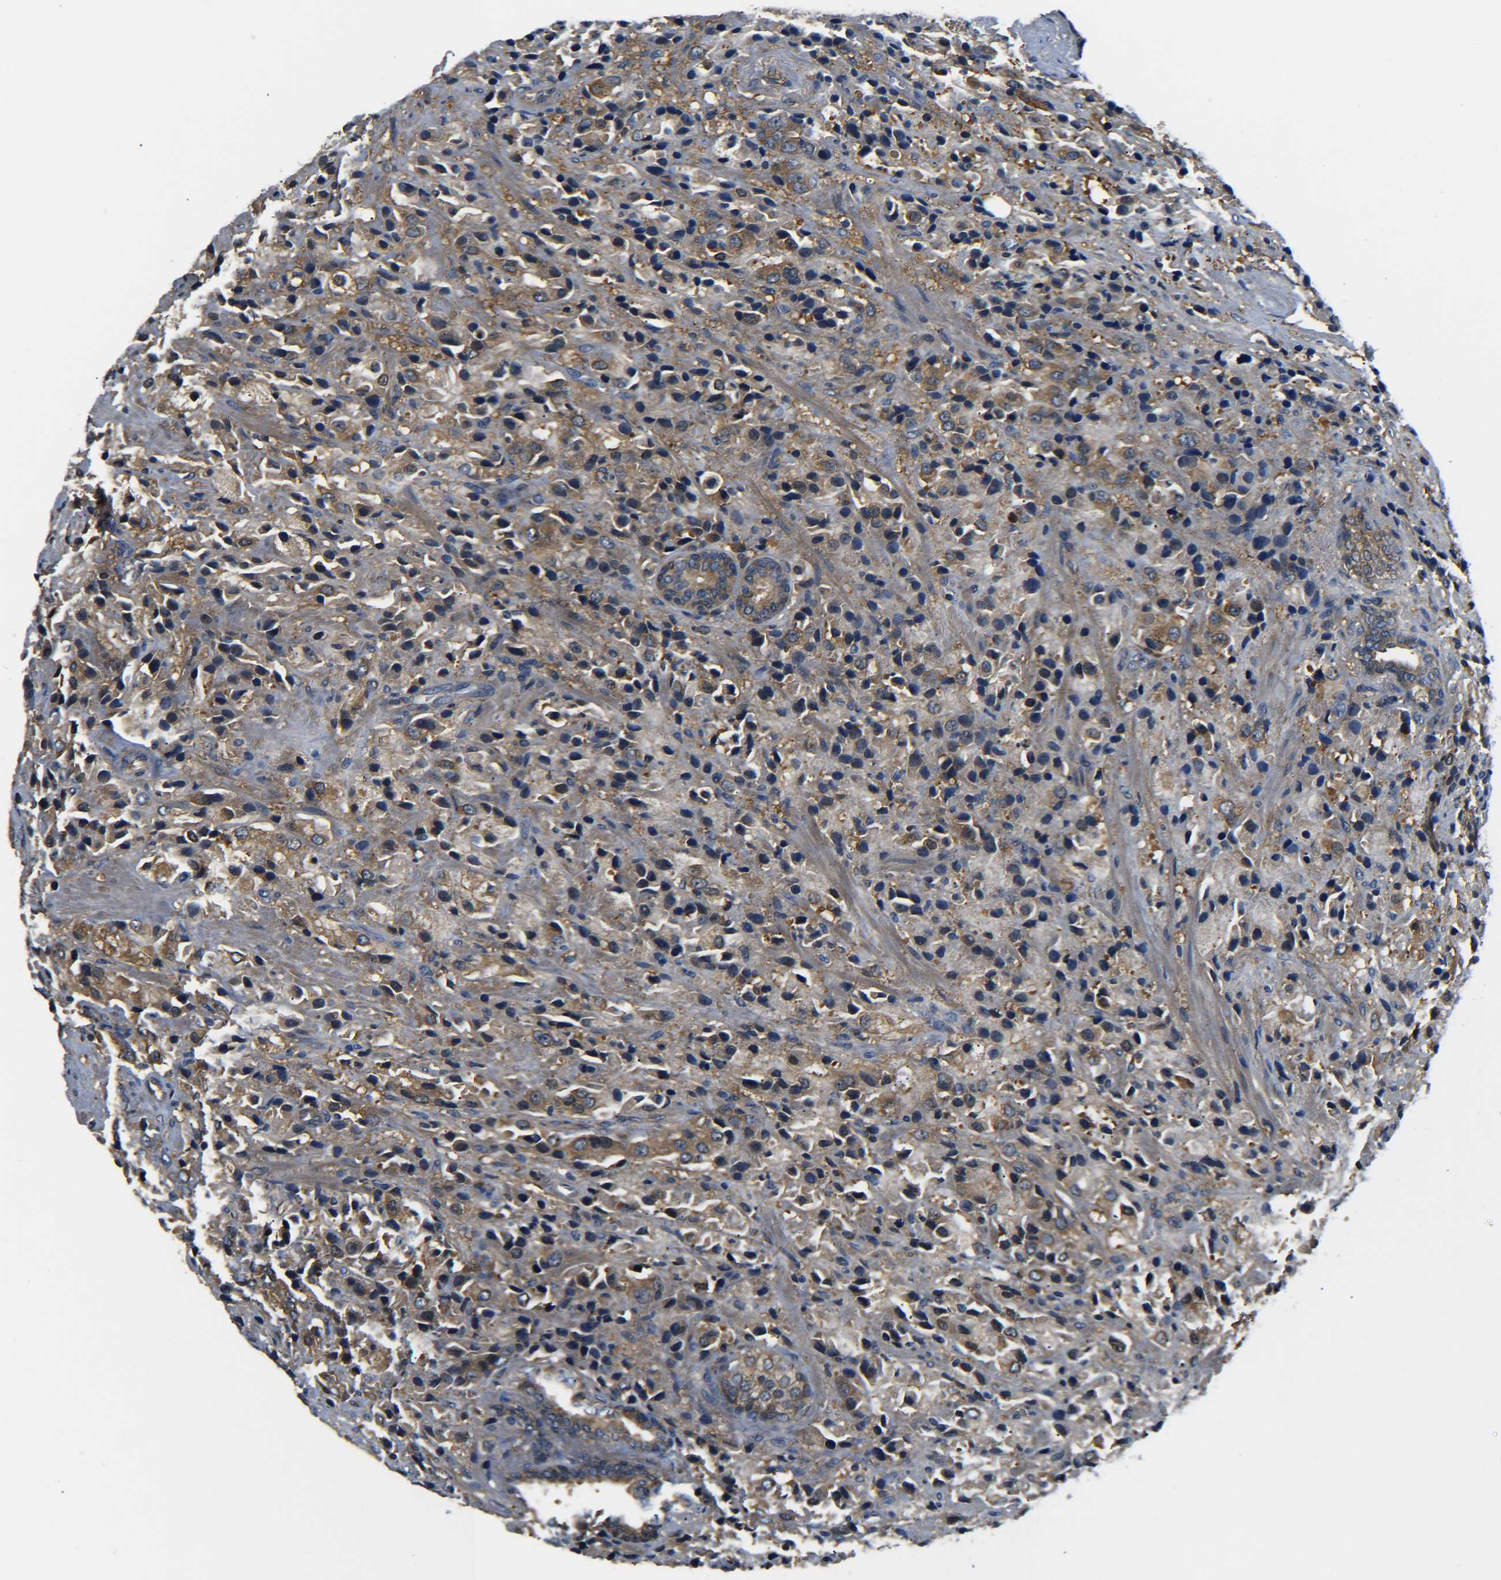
{"staining": {"intensity": "moderate", "quantity": ">75%", "location": "cytoplasmic/membranous"}, "tissue": "prostate cancer", "cell_type": "Tumor cells", "image_type": "cancer", "snomed": [{"axis": "morphology", "description": "Adenocarcinoma, High grade"}, {"axis": "topography", "description": "Prostate"}], "caption": "This image demonstrates immunohistochemistry staining of prostate cancer (high-grade adenocarcinoma), with medium moderate cytoplasmic/membranous staining in approximately >75% of tumor cells.", "gene": "PREB", "patient": {"sex": "male", "age": 70}}